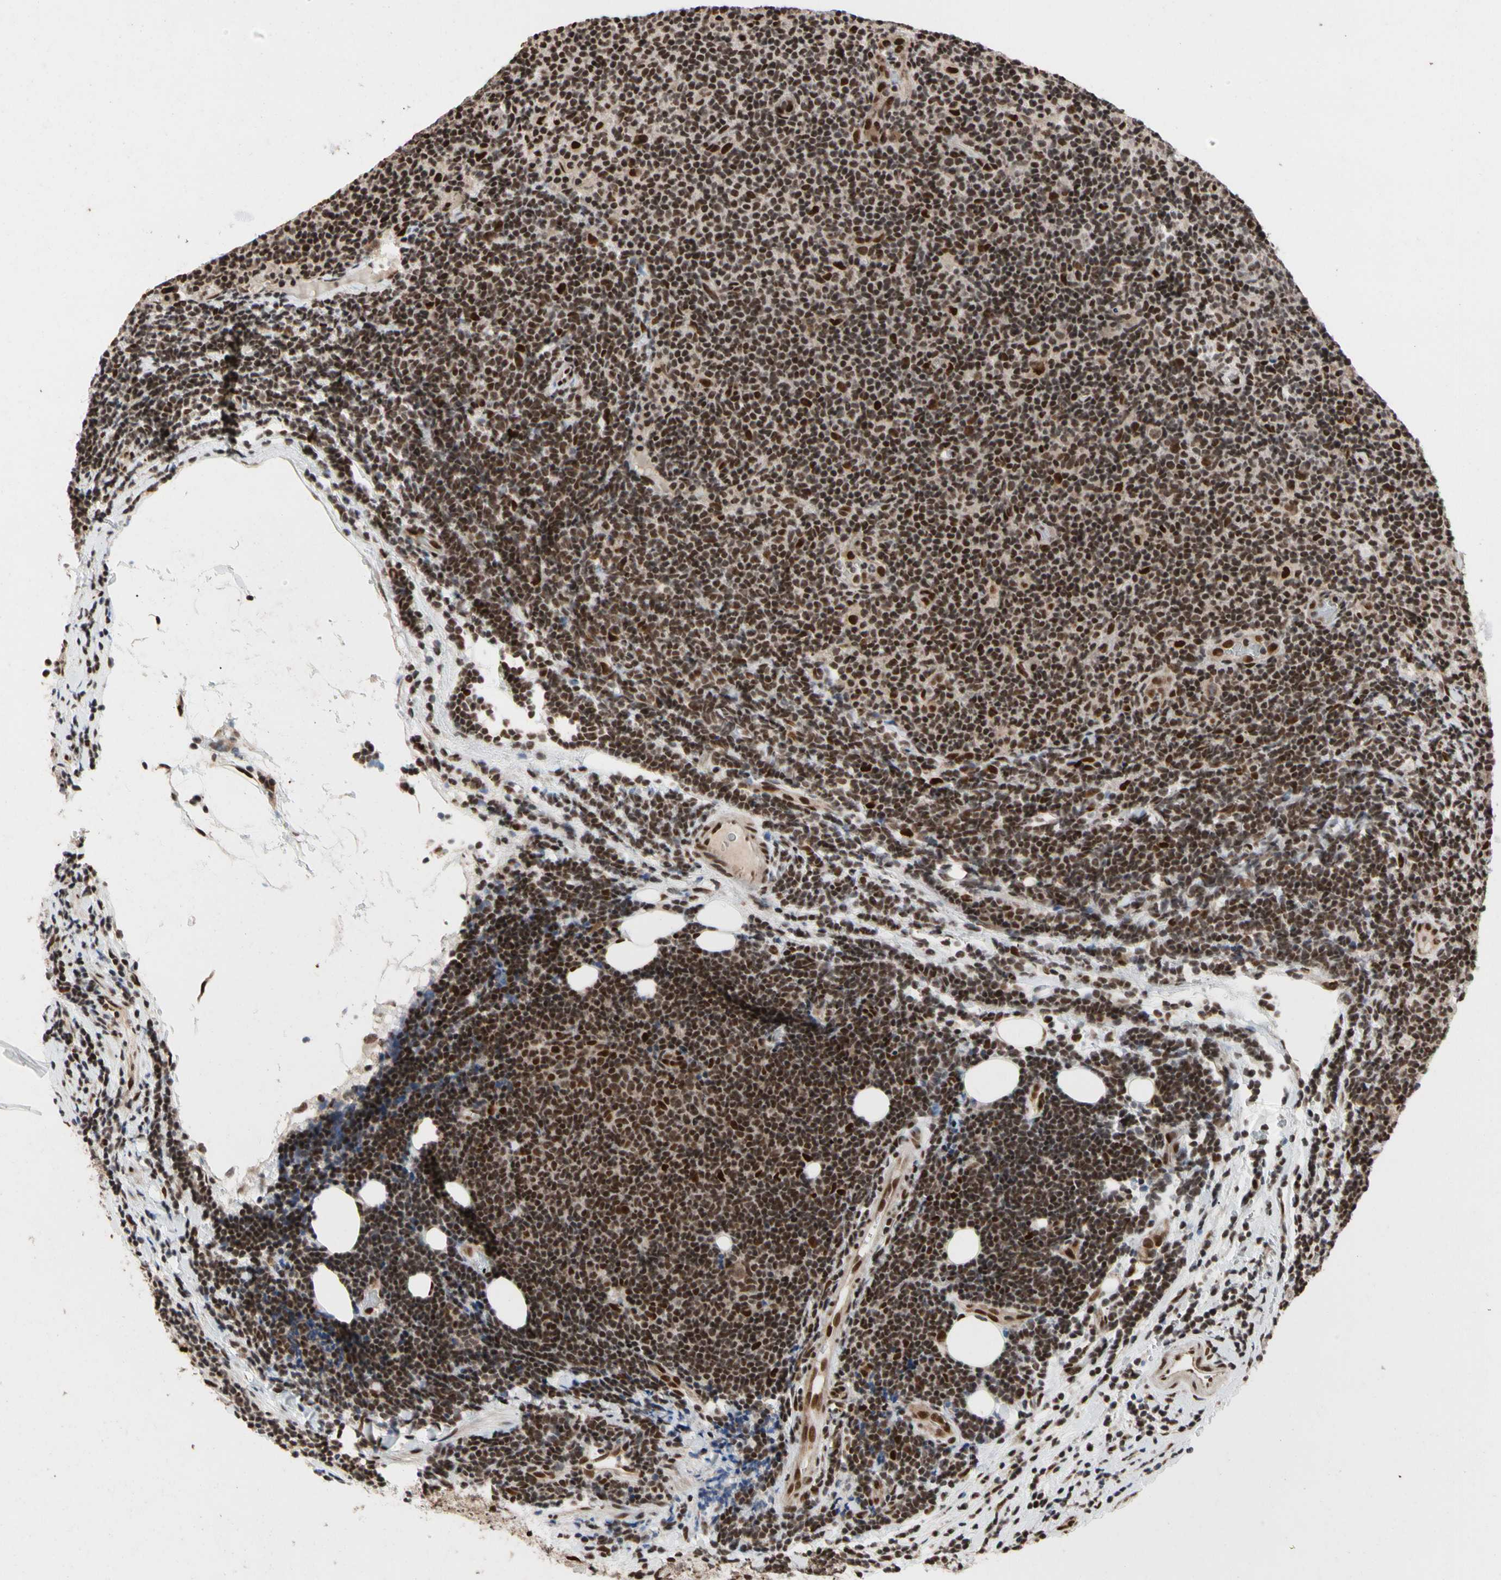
{"staining": {"intensity": "strong", "quantity": ">75%", "location": "nuclear"}, "tissue": "lymphoma", "cell_type": "Tumor cells", "image_type": "cancer", "snomed": [{"axis": "morphology", "description": "Malignant lymphoma, non-Hodgkin's type, Low grade"}, {"axis": "topography", "description": "Lymph node"}], "caption": "A photomicrograph of human lymphoma stained for a protein shows strong nuclear brown staining in tumor cells.", "gene": "FAM98B", "patient": {"sex": "male", "age": 83}}